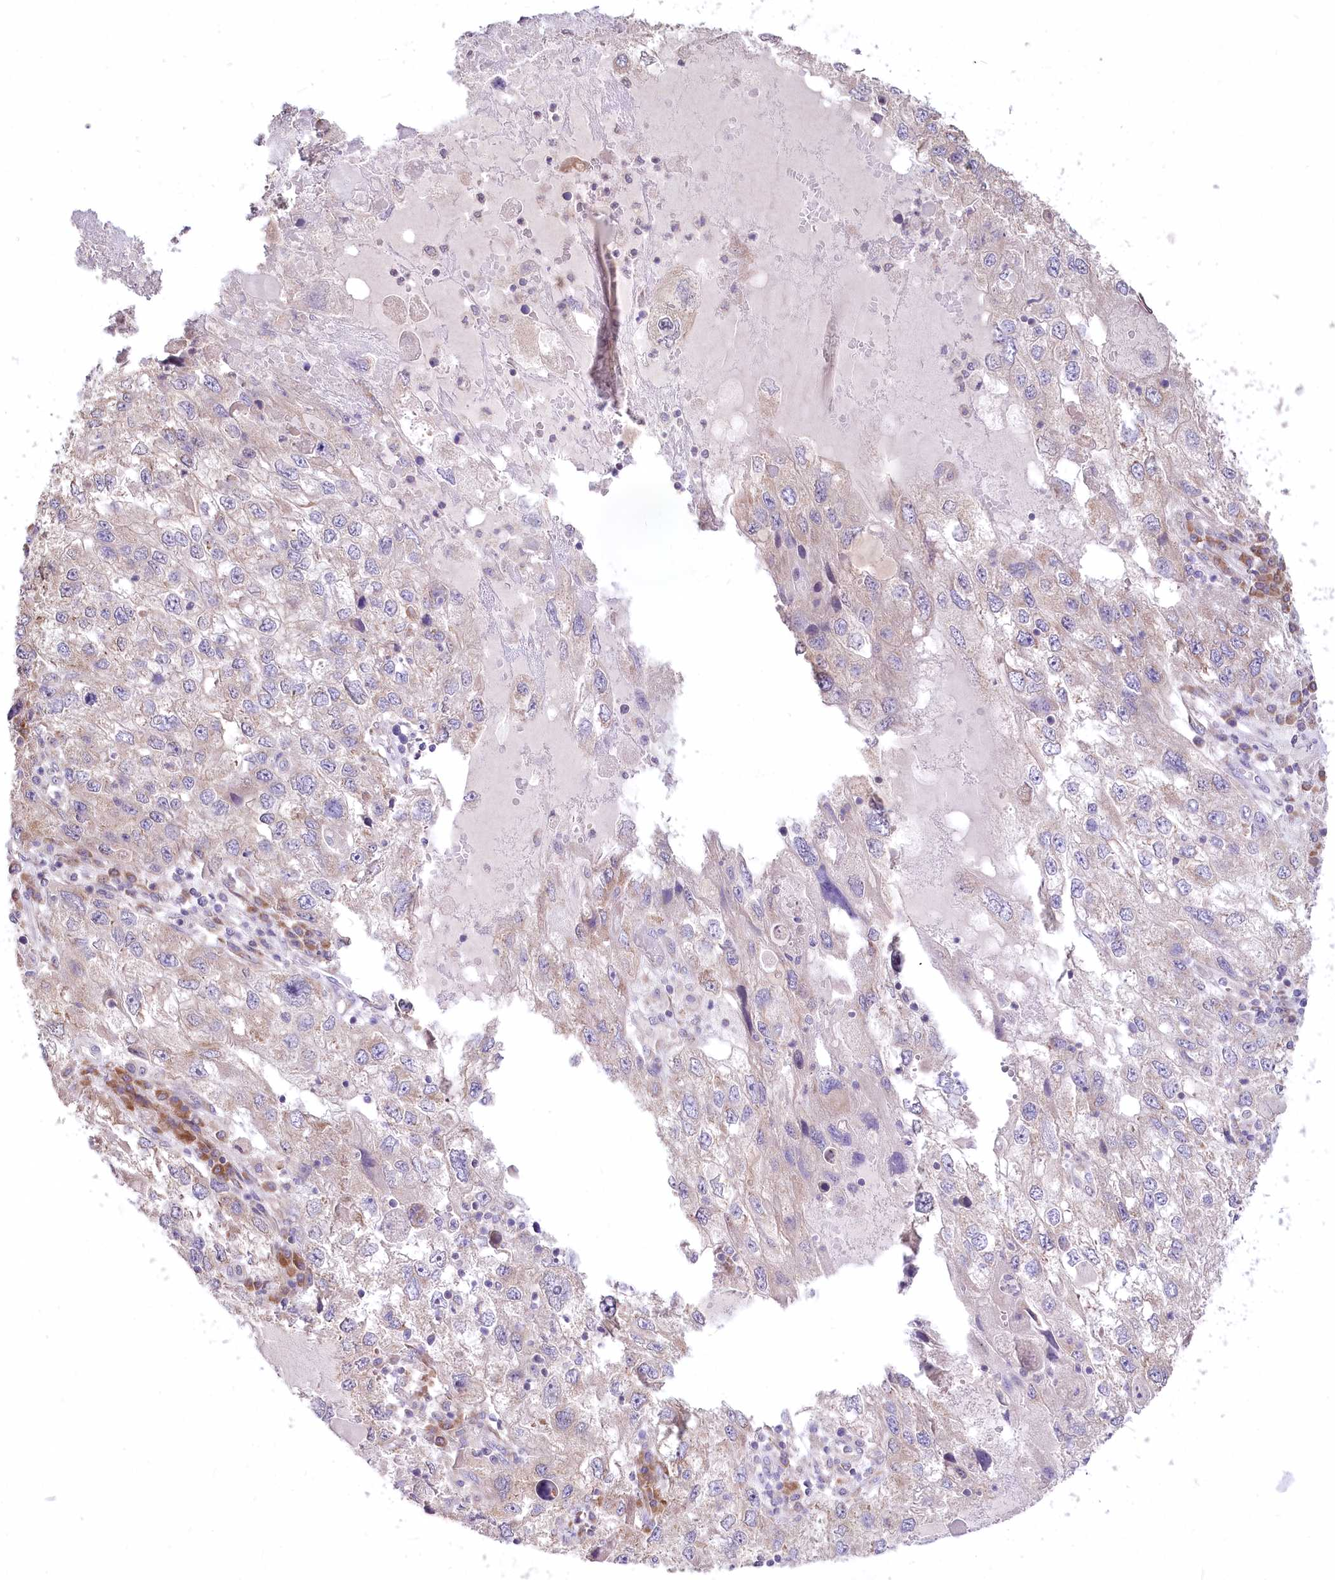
{"staining": {"intensity": "negative", "quantity": "none", "location": "none"}, "tissue": "endometrial cancer", "cell_type": "Tumor cells", "image_type": "cancer", "snomed": [{"axis": "morphology", "description": "Adenocarcinoma, NOS"}, {"axis": "topography", "description": "Endometrium"}], "caption": "Endometrial cancer was stained to show a protein in brown. There is no significant positivity in tumor cells. (Brightfield microscopy of DAB immunohistochemistry (IHC) at high magnification).", "gene": "STT3B", "patient": {"sex": "female", "age": 49}}